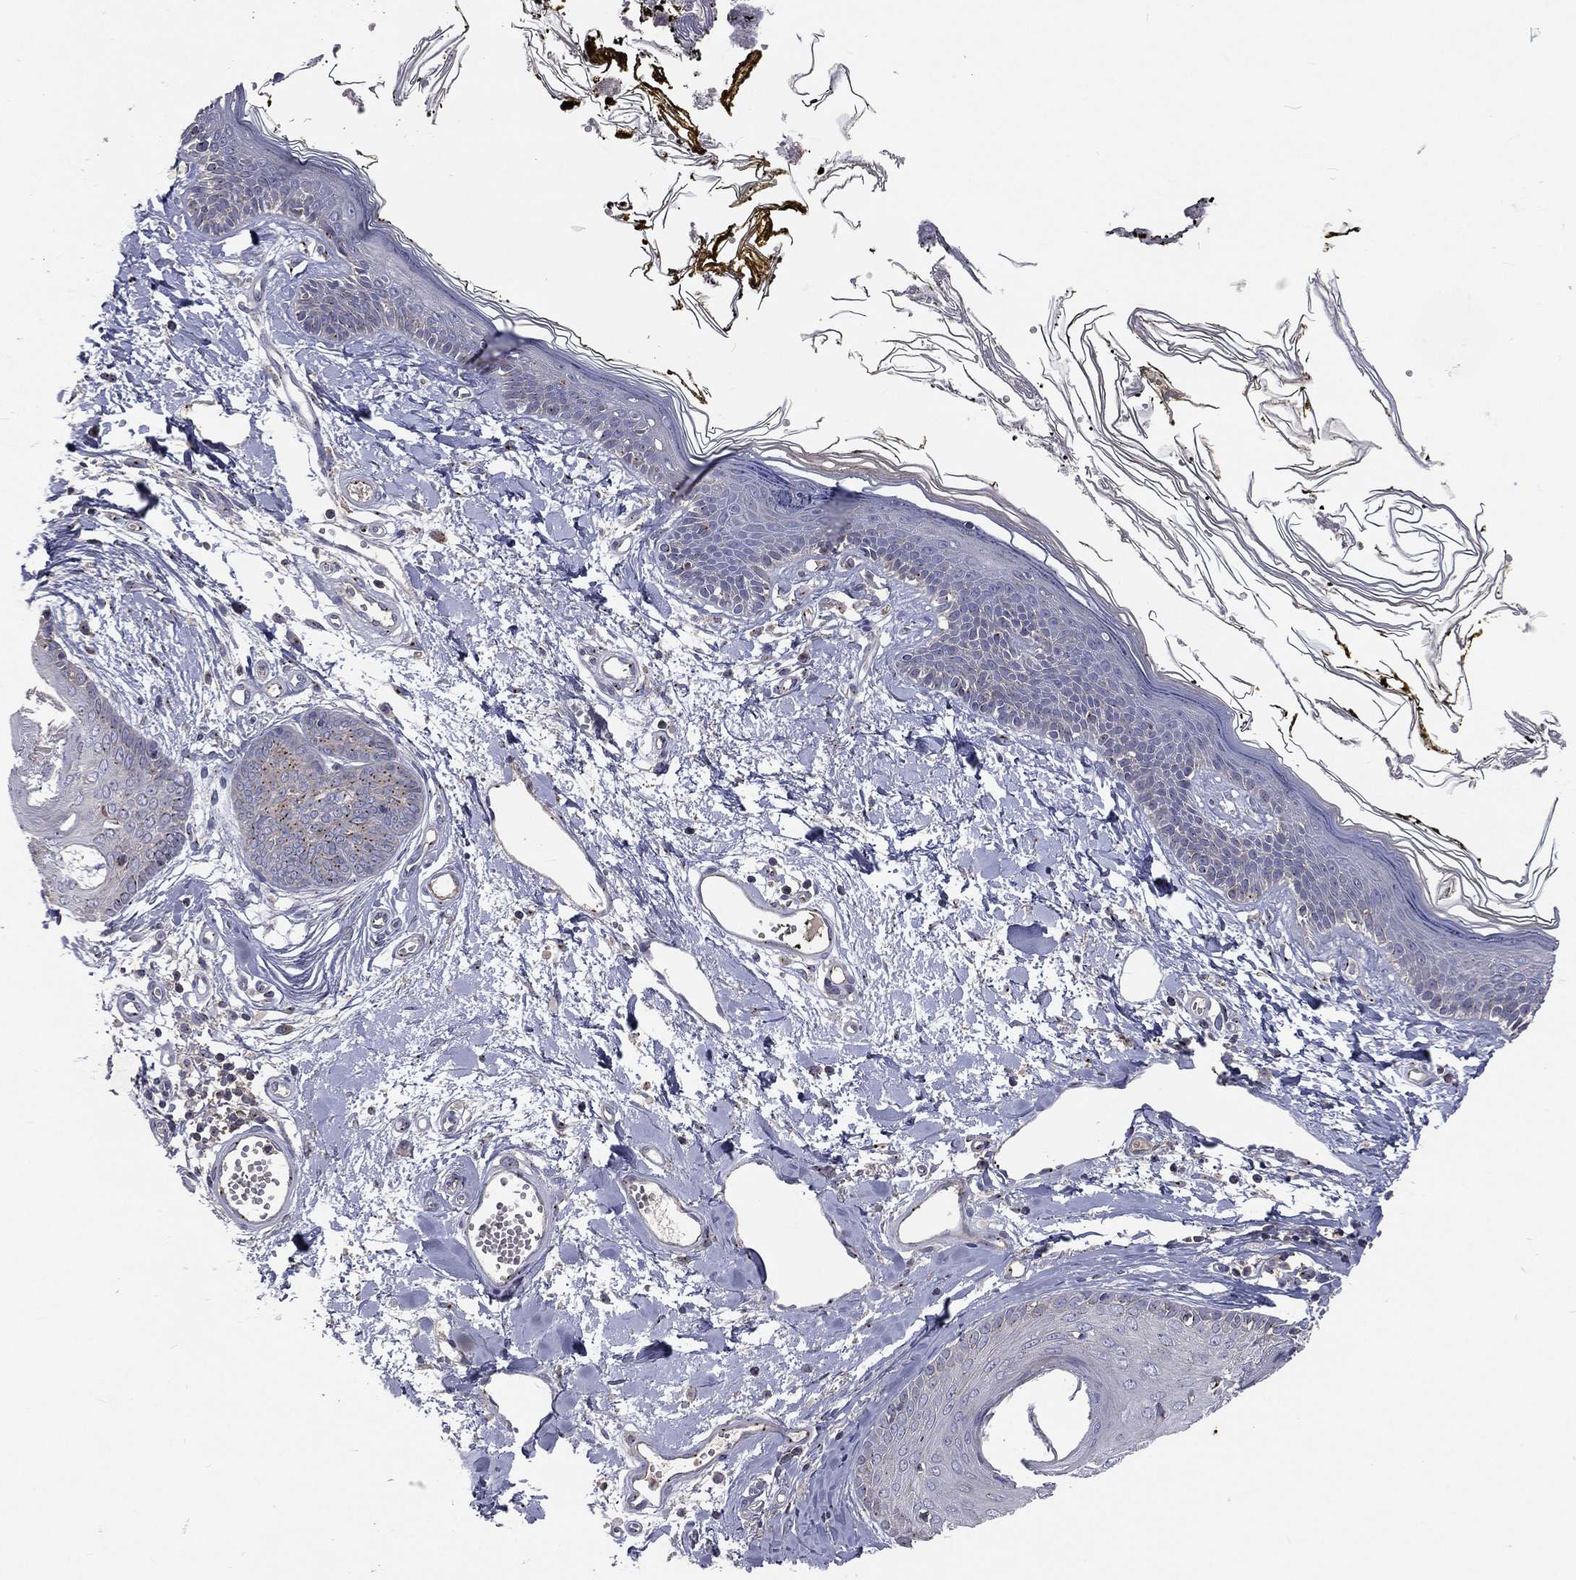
{"staining": {"intensity": "negative", "quantity": "none", "location": "none"}, "tissue": "skin", "cell_type": "Fibroblasts", "image_type": "normal", "snomed": [{"axis": "morphology", "description": "Normal tissue, NOS"}, {"axis": "topography", "description": "Skin"}], "caption": "IHC histopathology image of benign skin stained for a protein (brown), which demonstrates no staining in fibroblasts.", "gene": "CROCC", "patient": {"sex": "male", "age": 76}}